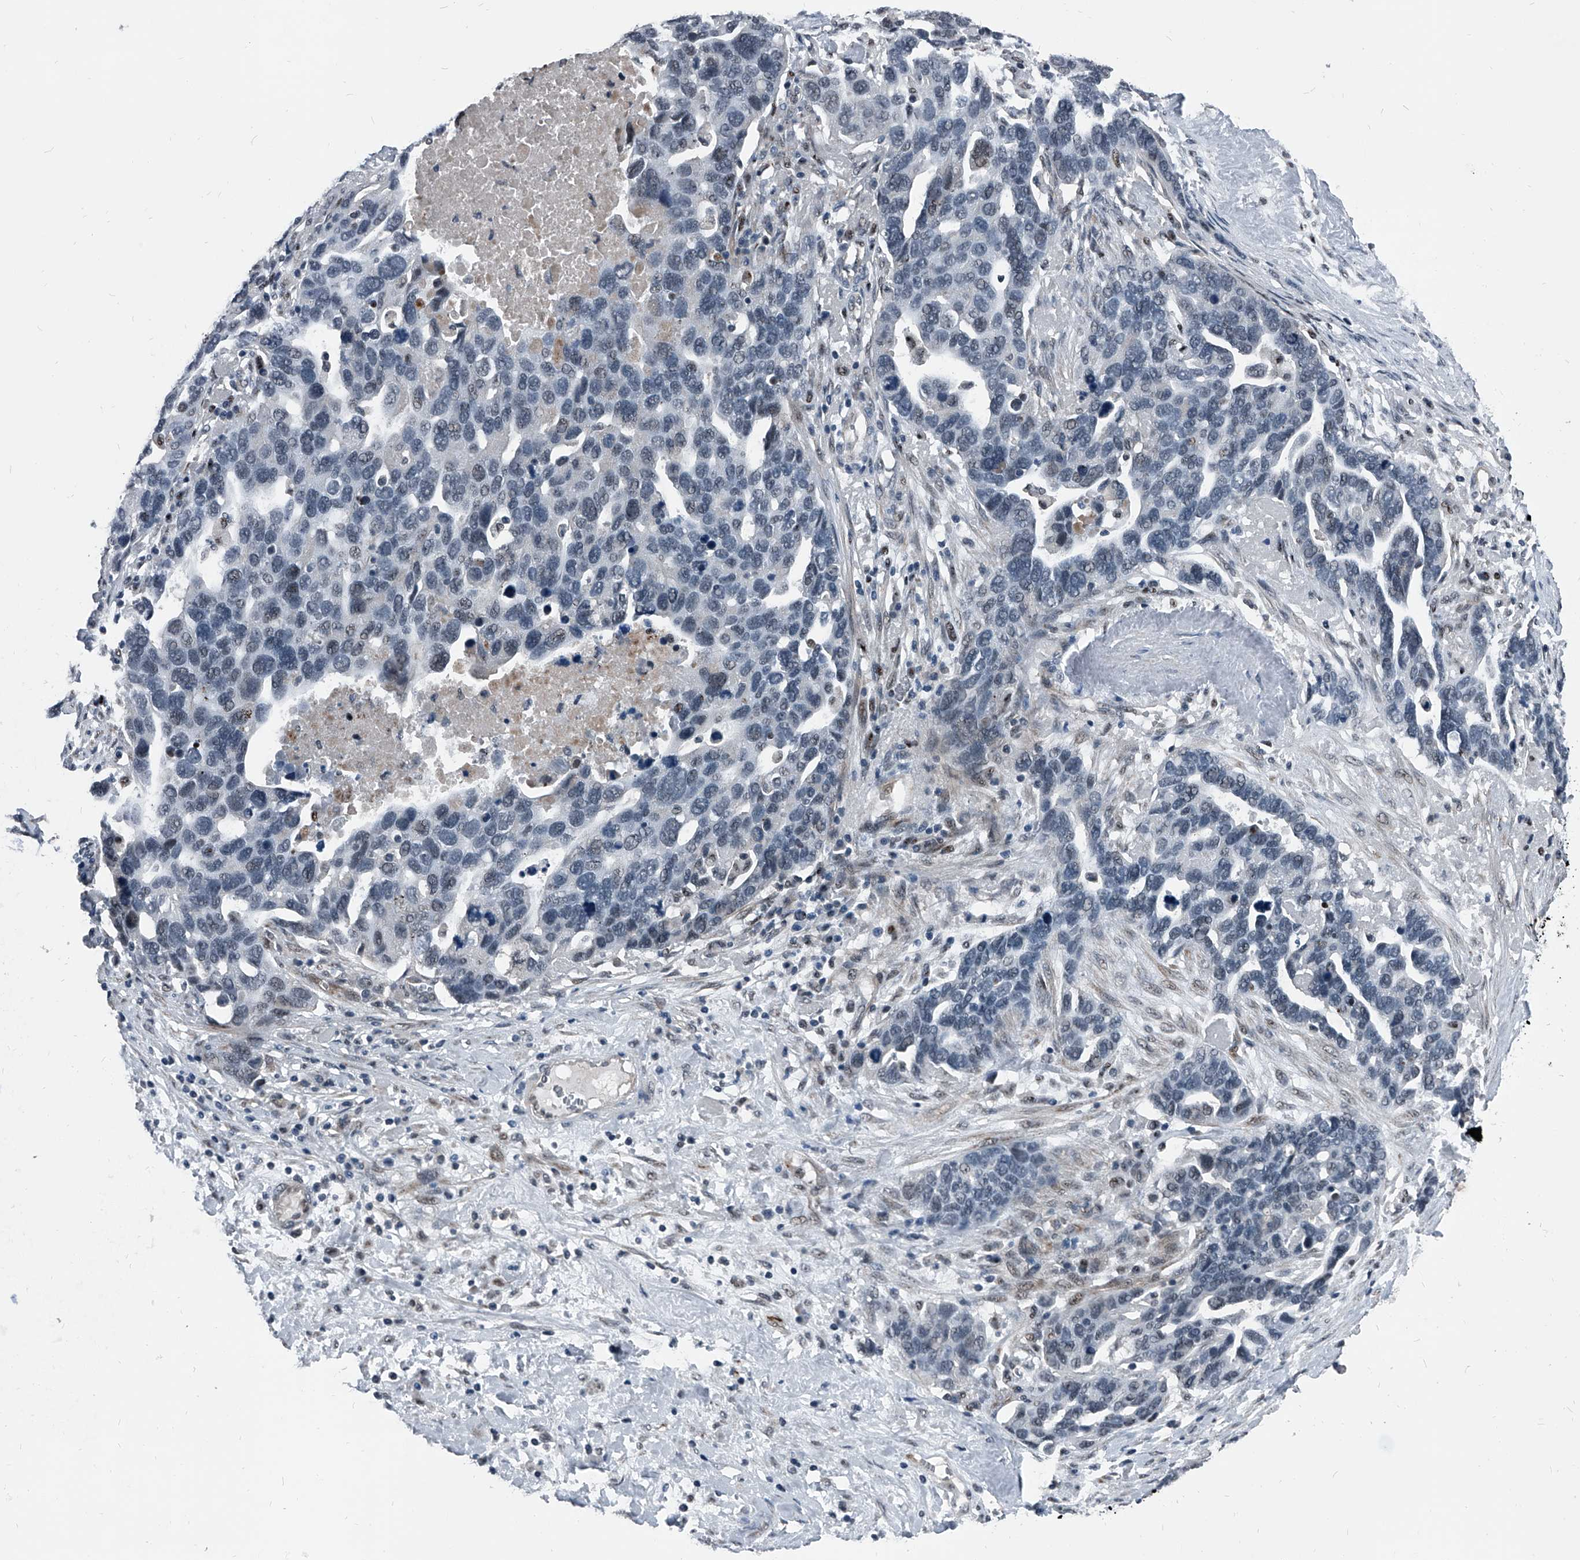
{"staining": {"intensity": "negative", "quantity": "none", "location": "none"}, "tissue": "ovarian cancer", "cell_type": "Tumor cells", "image_type": "cancer", "snomed": [{"axis": "morphology", "description": "Cystadenocarcinoma, serous, NOS"}, {"axis": "topography", "description": "Ovary"}], "caption": "Image shows no protein expression in tumor cells of serous cystadenocarcinoma (ovarian) tissue. (DAB (3,3'-diaminobenzidine) immunohistochemistry visualized using brightfield microscopy, high magnification).", "gene": "MEN1", "patient": {"sex": "female", "age": 54}}